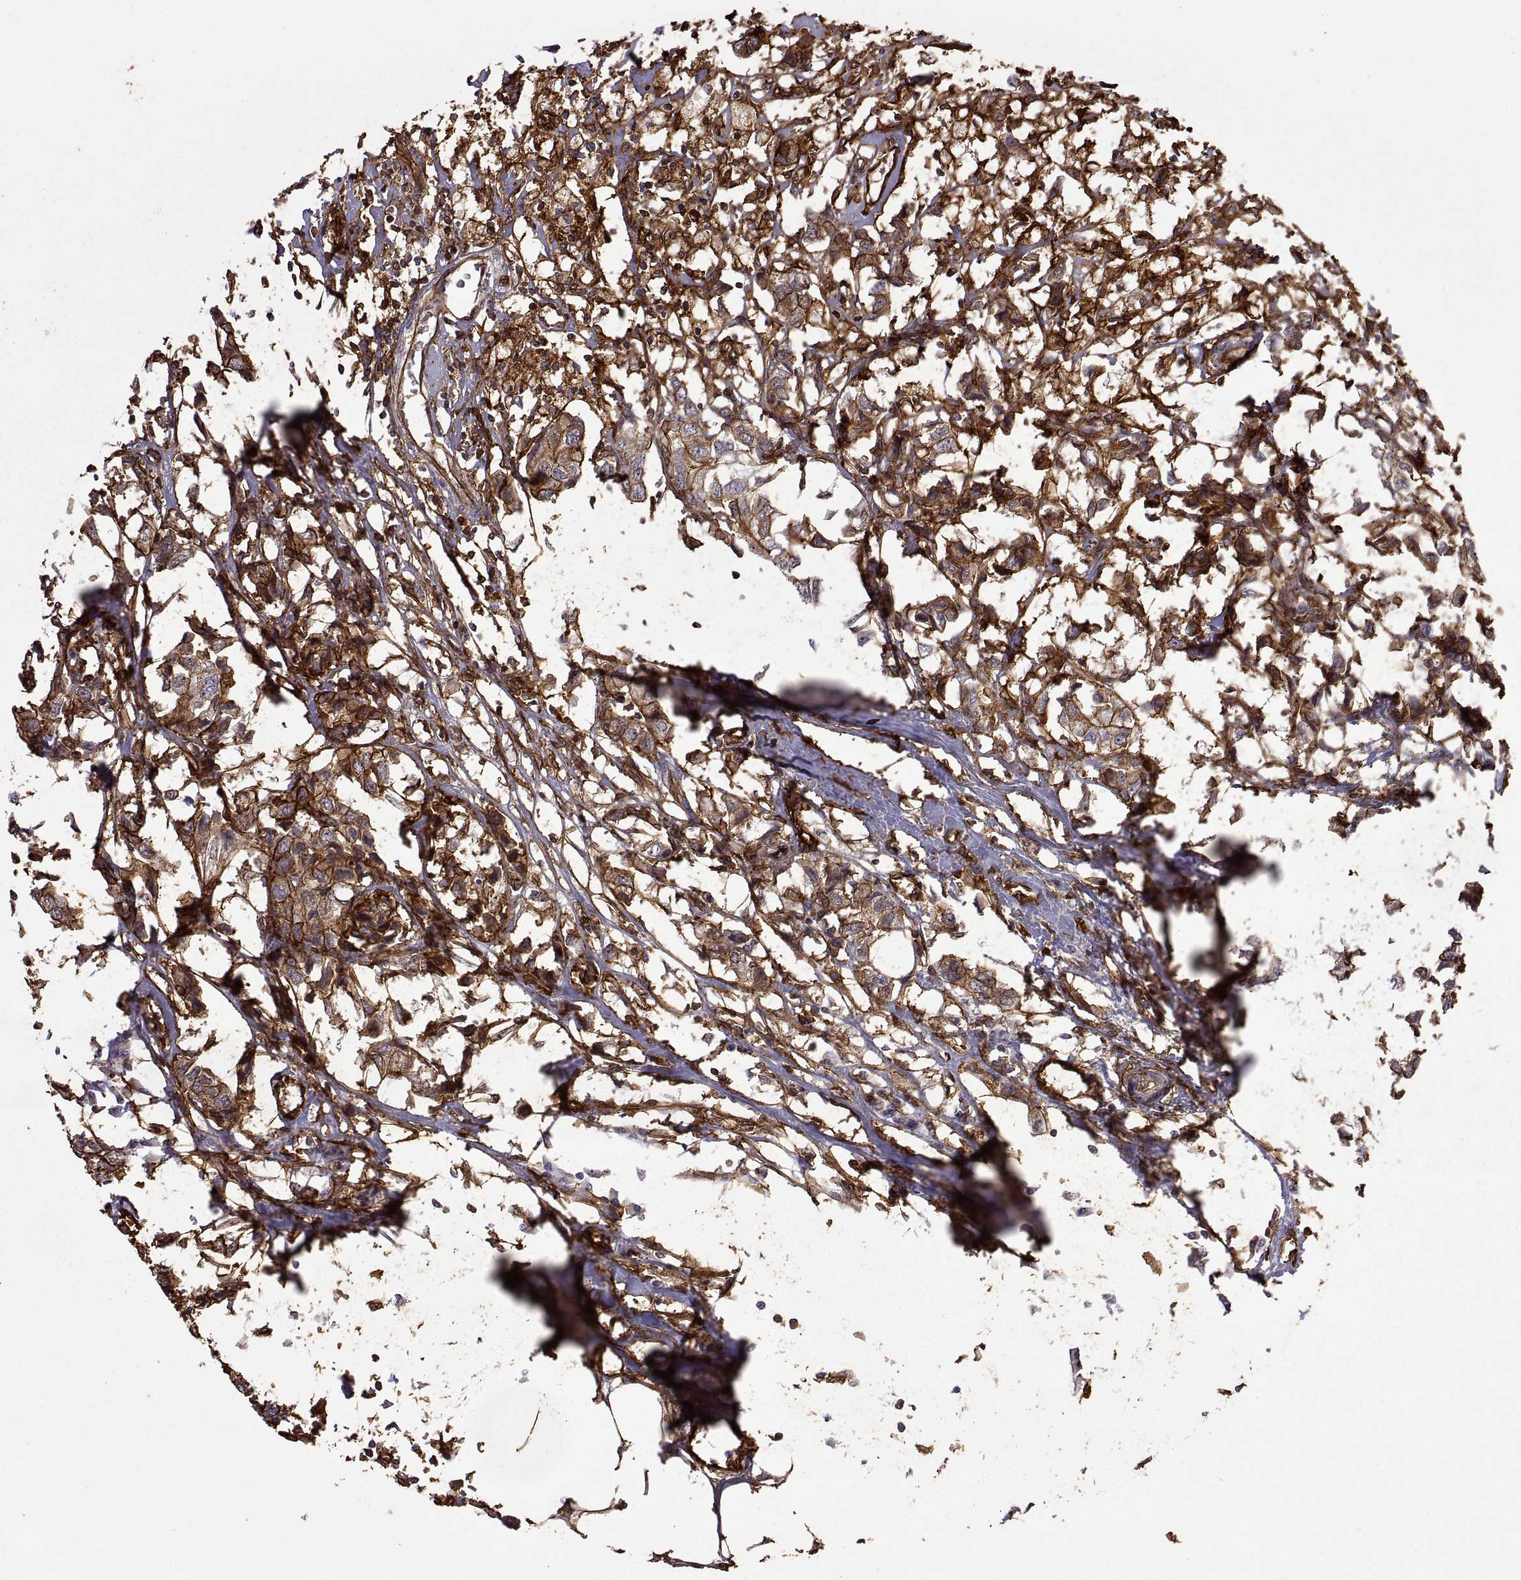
{"staining": {"intensity": "strong", "quantity": ">75%", "location": "cytoplasmic/membranous"}, "tissue": "breast cancer", "cell_type": "Tumor cells", "image_type": "cancer", "snomed": [{"axis": "morphology", "description": "Duct carcinoma"}, {"axis": "topography", "description": "Breast"}], "caption": "Strong cytoplasmic/membranous staining for a protein is appreciated in approximately >75% of tumor cells of breast infiltrating ductal carcinoma using immunohistochemistry.", "gene": "S100A10", "patient": {"sex": "female", "age": 80}}